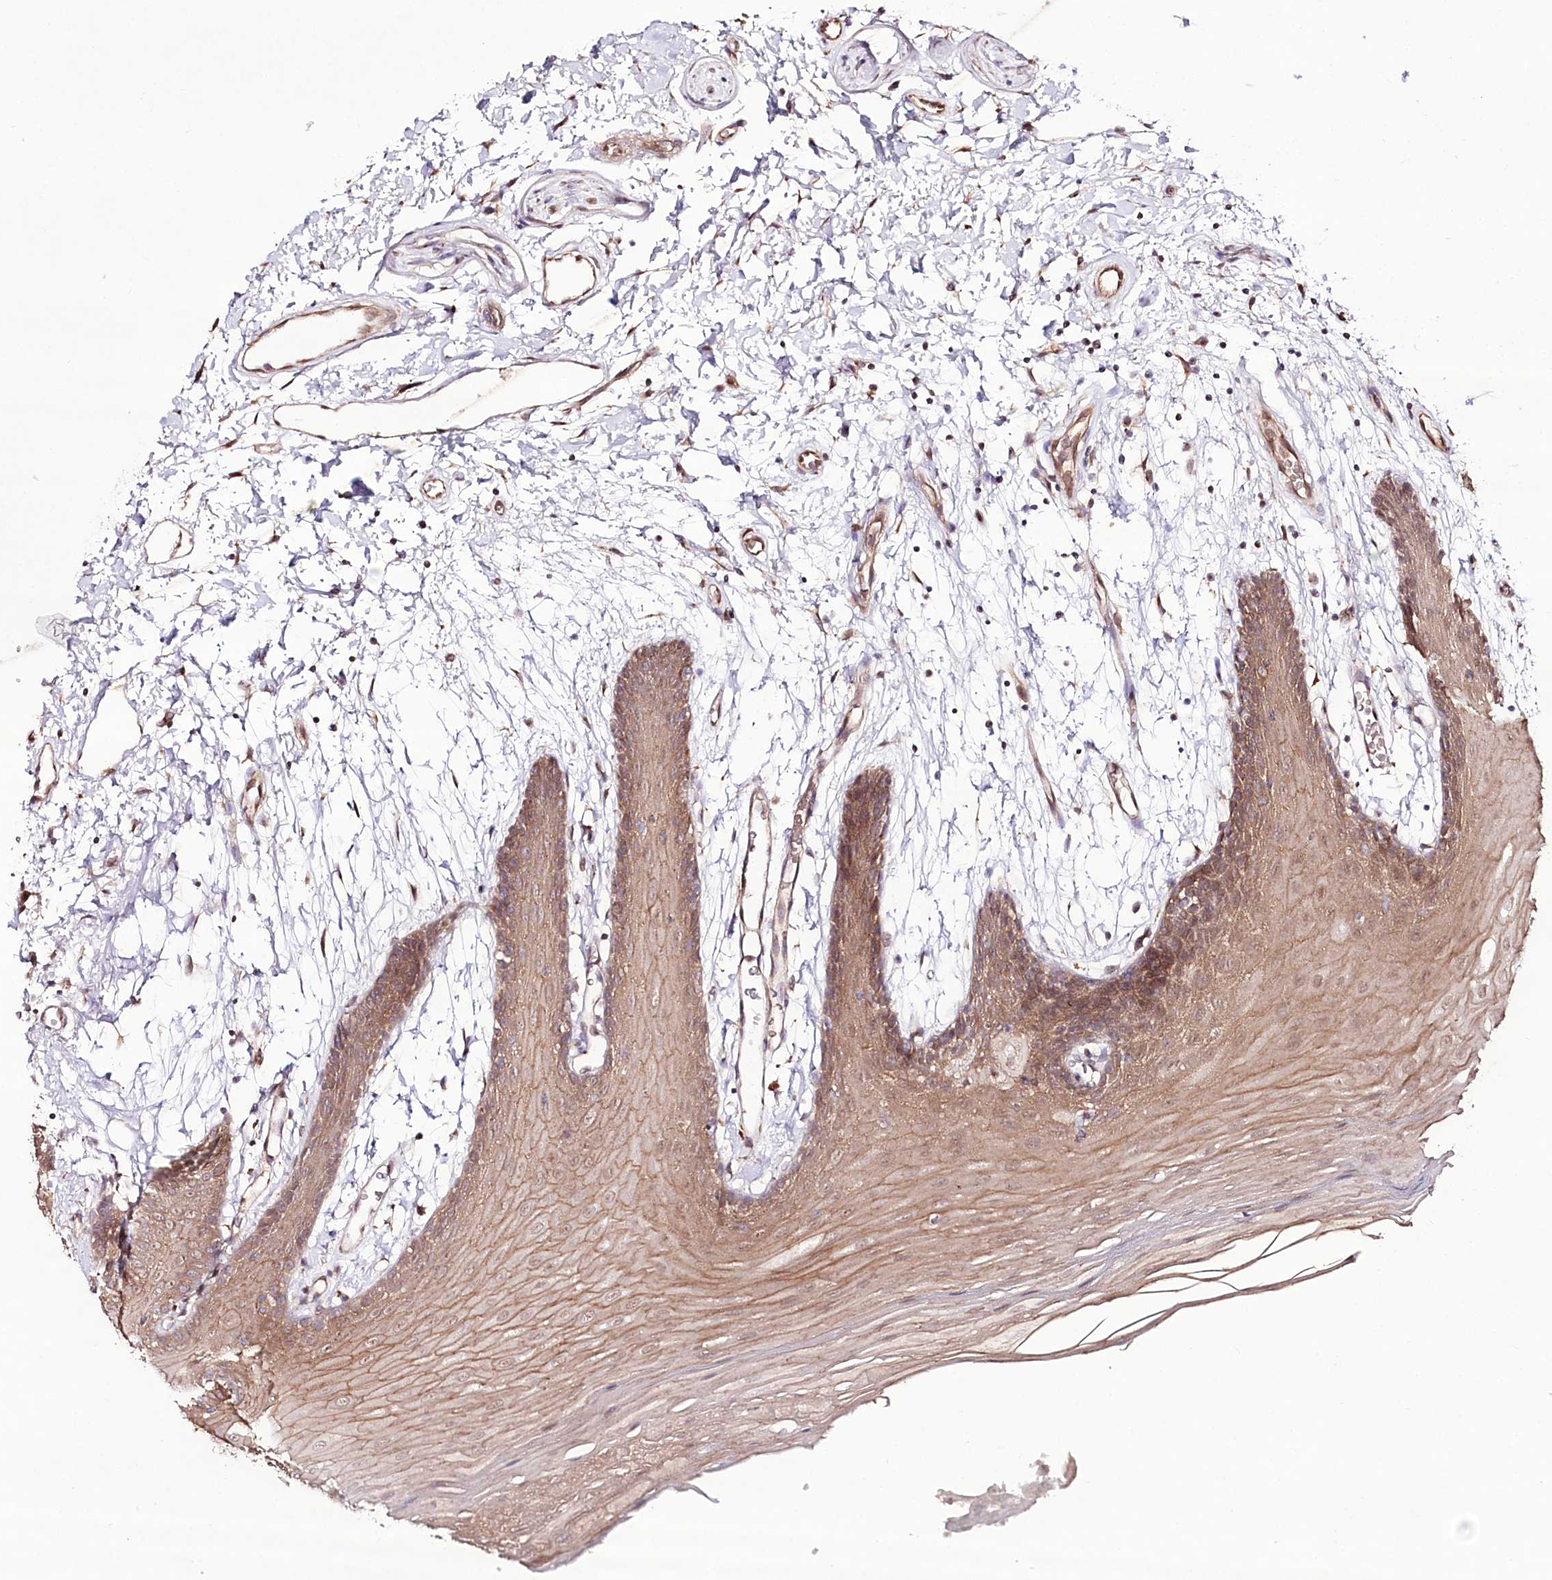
{"staining": {"intensity": "moderate", "quantity": ">75%", "location": "cytoplasmic/membranous"}, "tissue": "oral mucosa", "cell_type": "Squamous epithelial cells", "image_type": "normal", "snomed": [{"axis": "morphology", "description": "Normal tissue, NOS"}, {"axis": "topography", "description": "Skeletal muscle"}, {"axis": "topography", "description": "Oral tissue"}, {"axis": "topography", "description": "Salivary gland"}, {"axis": "topography", "description": "Peripheral nerve tissue"}], "caption": "Protein expression analysis of normal oral mucosa shows moderate cytoplasmic/membranous expression in about >75% of squamous epithelial cells.", "gene": "REXO2", "patient": {"sex": "male", "age": 54}}